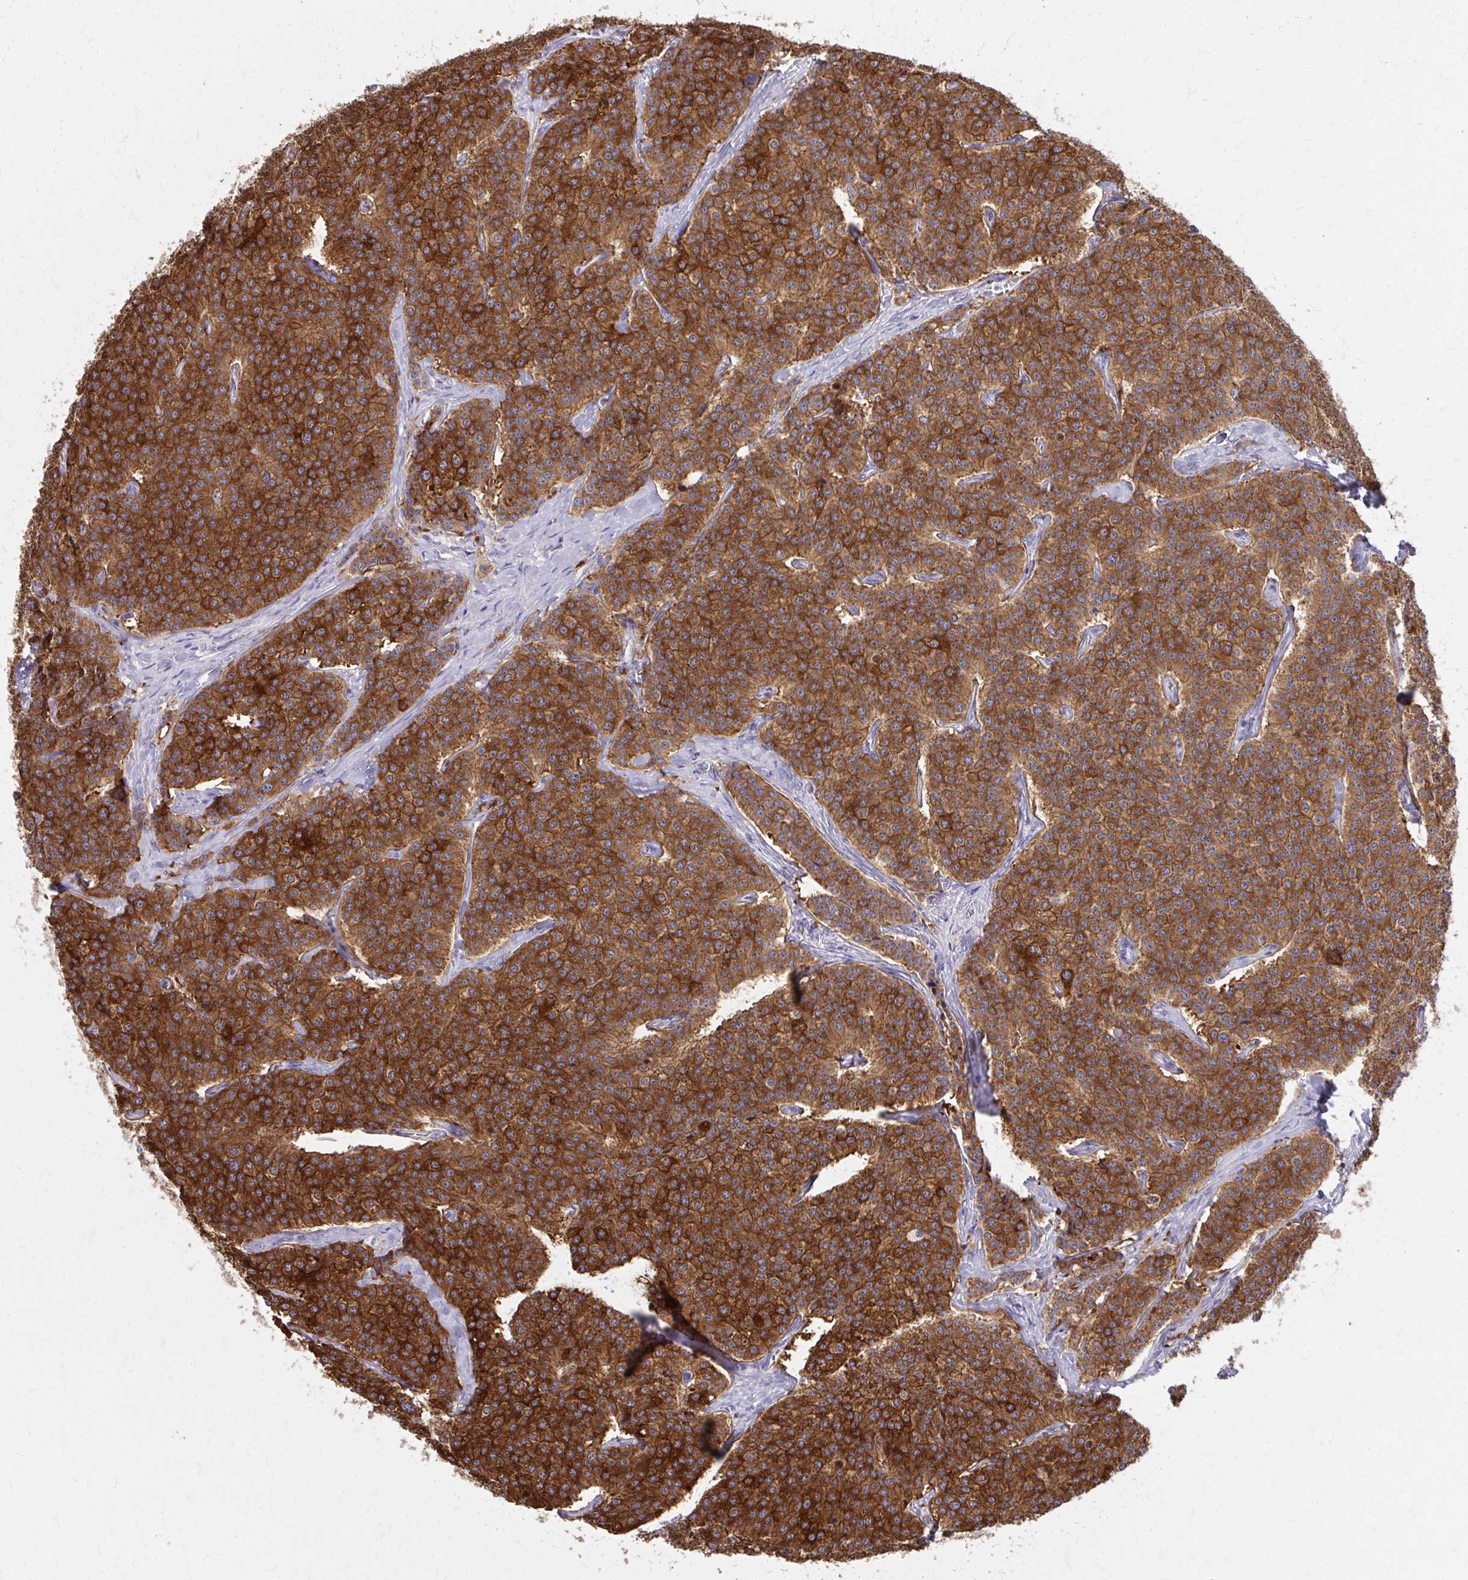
{"staining": {"intensity": "strong", "quantity": ">75%", "location": "cytoplasmic/membranous"}, "tissue": "carcinoid", "cell_type": "Tumor cells", "image_type": "cancer", "snomed": [{"axis": "morphology", "description": "Carcinoid, malignant, NOS"}, {"axis": "topography", "description": "Small intestine"}], "caption": "Immunohistochemical staining of human carcinoid demonstrates strong cytoplasmic/membranous protein positivity in about >75% of tumor cells.", "gene": "EPB41L1", "patient": {"sex": "female", "age": 64}}